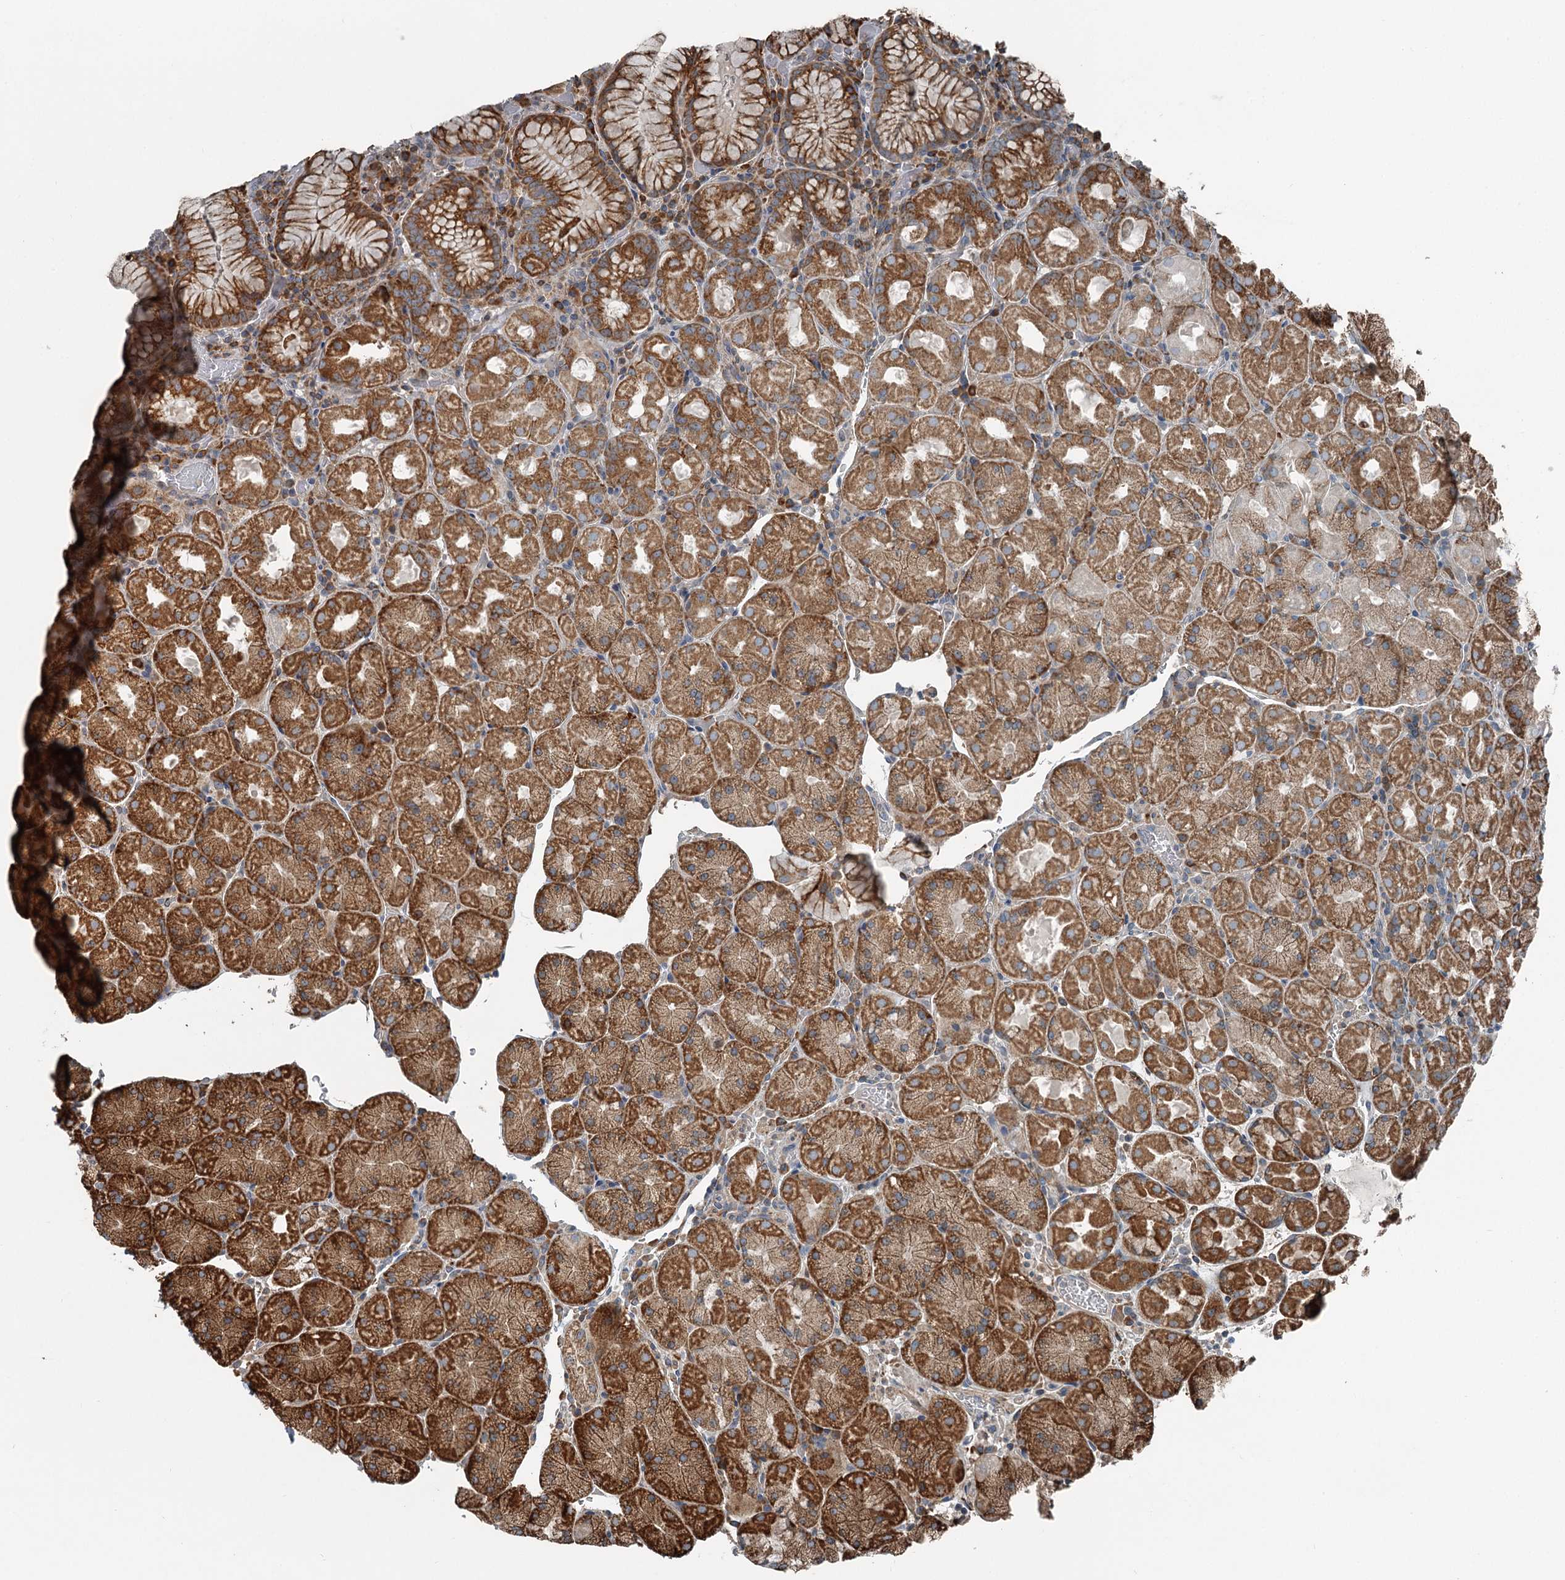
{"staining": {"intensity": "strong", "quantity": ">75%", "location": "cytoplasmic/membranous"}, "tissue": "stomach", "cell_type": "Glandular cells", "image_type": "normal", "snomed": [{"axis": "morphology", "description": "Normal tissue, NOS"}, {"axis": "topography", "description": "Stomach, upper"}, {"axis": "topography", "description": "Stomach, lower"}], "caption": "IHC photomicrograph of normal stomach: stomach stained using IHC reveals high levels of strong protein expression localized specifically in the cytoplasmic/membranous of glandular cells, appearing as a cytoplasmic/membranous brown color.", "gene": "RASSF8", "patient": {"sex": "male", "age": 80}}